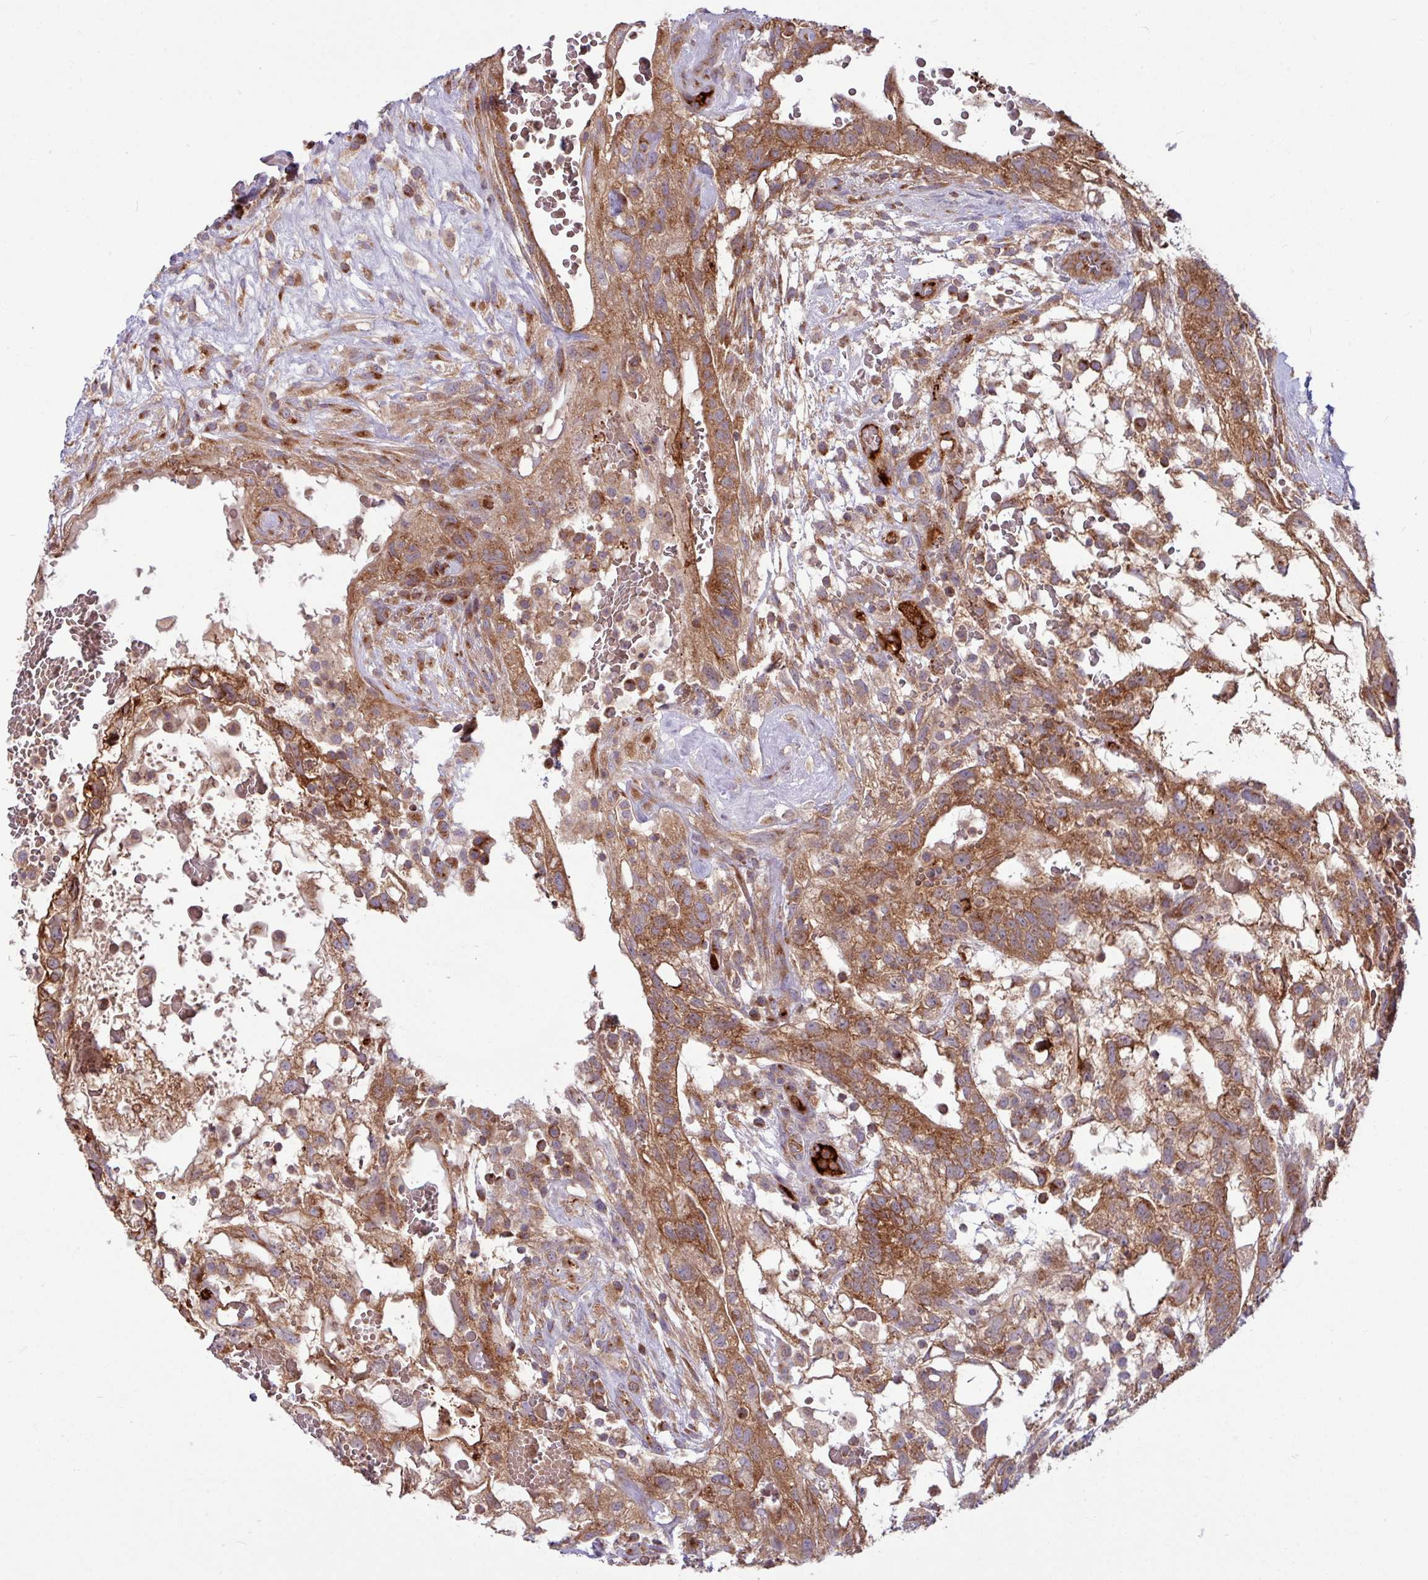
{"staining": {"intensity": "moderate", "quantity": ">75%", "location": "cytoplasmic/membranous"}, "tissue": "testis cancer", "cell_type": "Tumor cells", "image_type": "cancer", "snomed": [{"axis": "morphology", "description": "Normal tissue, NOS"}, {"axis": "morphology", "description": "Carcinoma, Embryonal, NOS"}, {"axis": "topography", "description": "Testis"}], "caption": "Approximately >75% of tumor cells in testis cancer (embryonal carcinoma) exhibit moderate cytoplasmic/membranous protein staining as visualized by brown immunohistochemical staining.", "gene": "LSM12", "patient": {"sex": "male", "age": 32}}